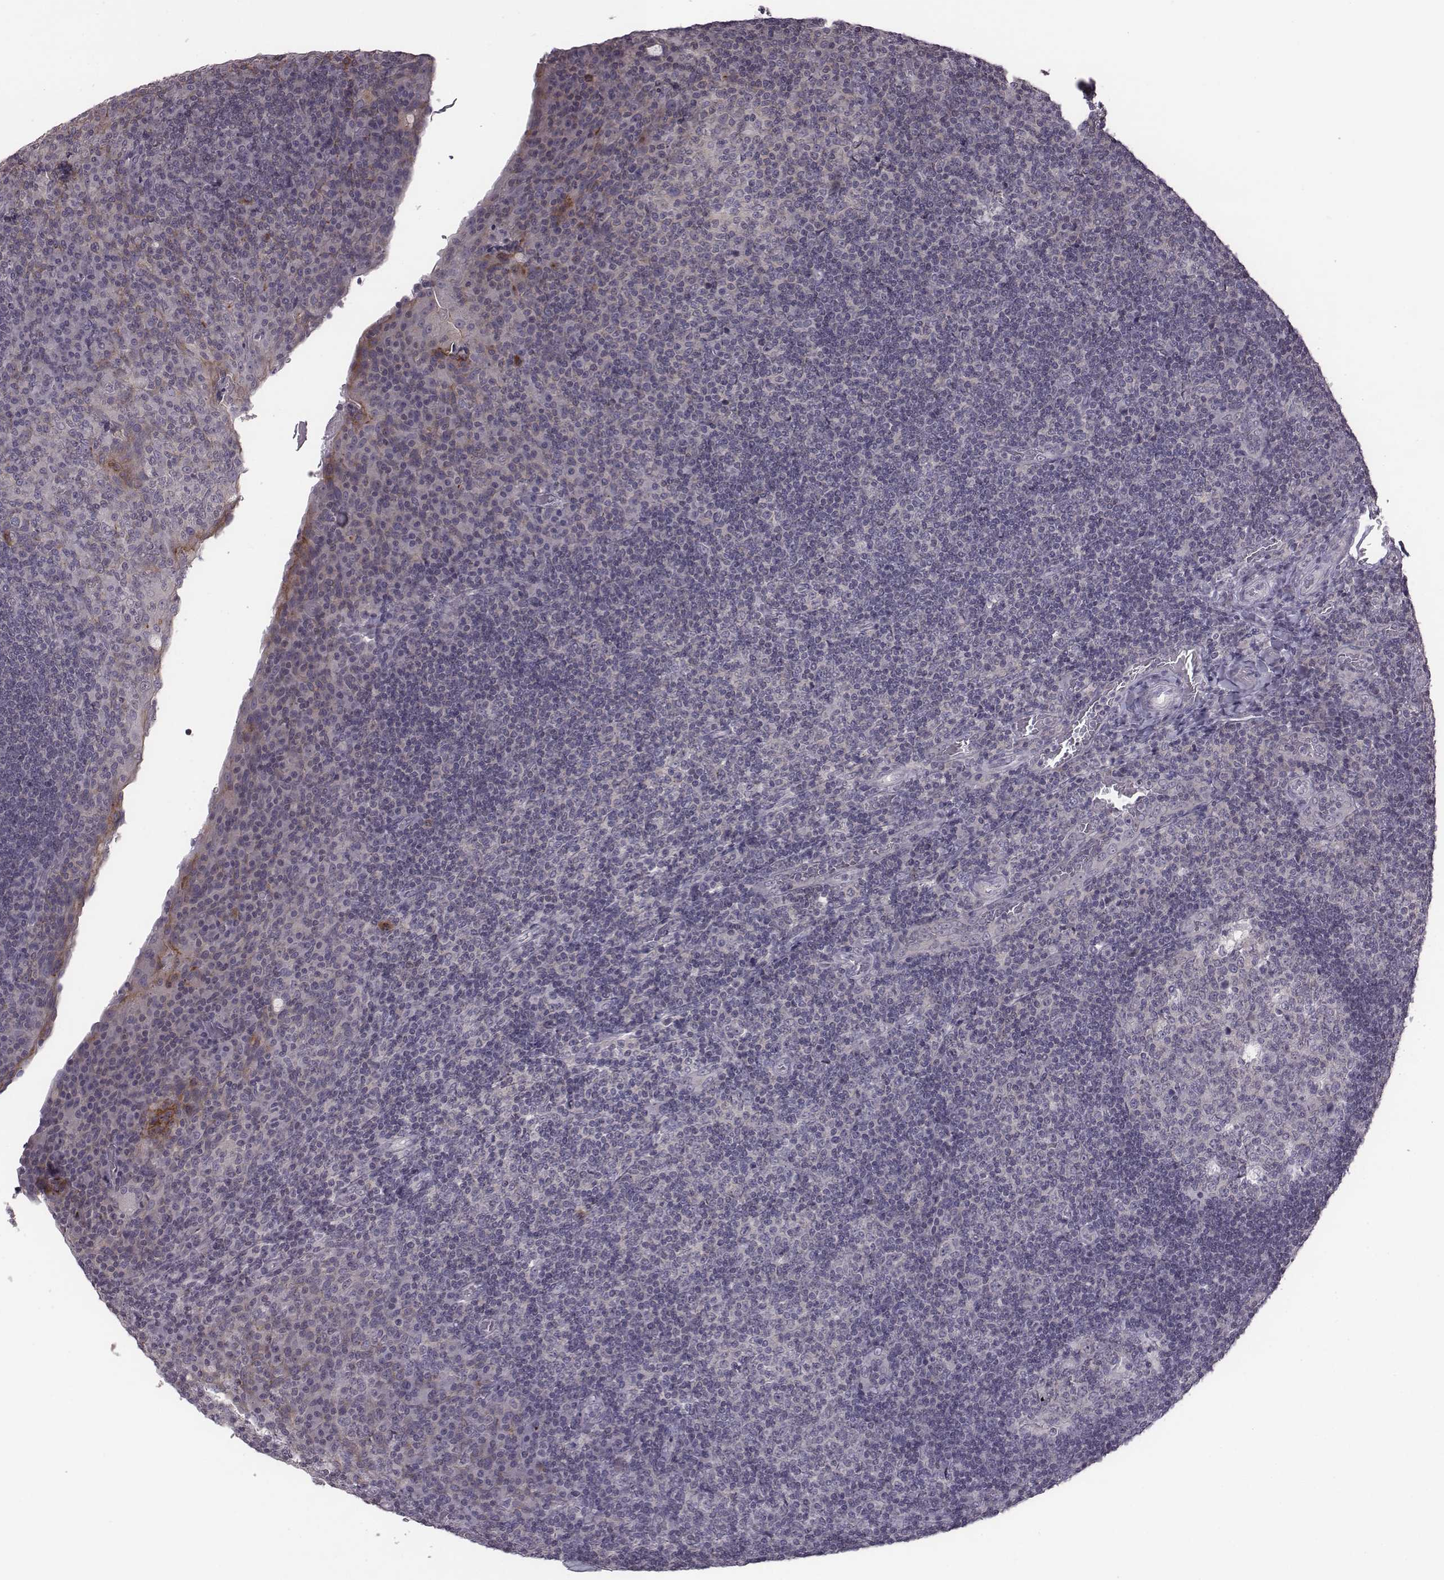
{"staining": {"intensity": "negative", "quantity": "none", "location": "none"}, "tissue": "tonsil", "cell_type": "Germinal center cells", "image_type": "normal", "snomed": [{"axis": "morphology", "description": "Normal tissue, NOS"}, {"axis": "topography", "description": "Tonsil"}], "caption": "The immunohistochemistry image has no significant expression in germinal center cells of tonsil. (Brightfield microscopy of DAB immunohistochemistry (IHC) at high magnification).", "gene": "BICDL1", "patient": {"sex": "male", "age": 17}}